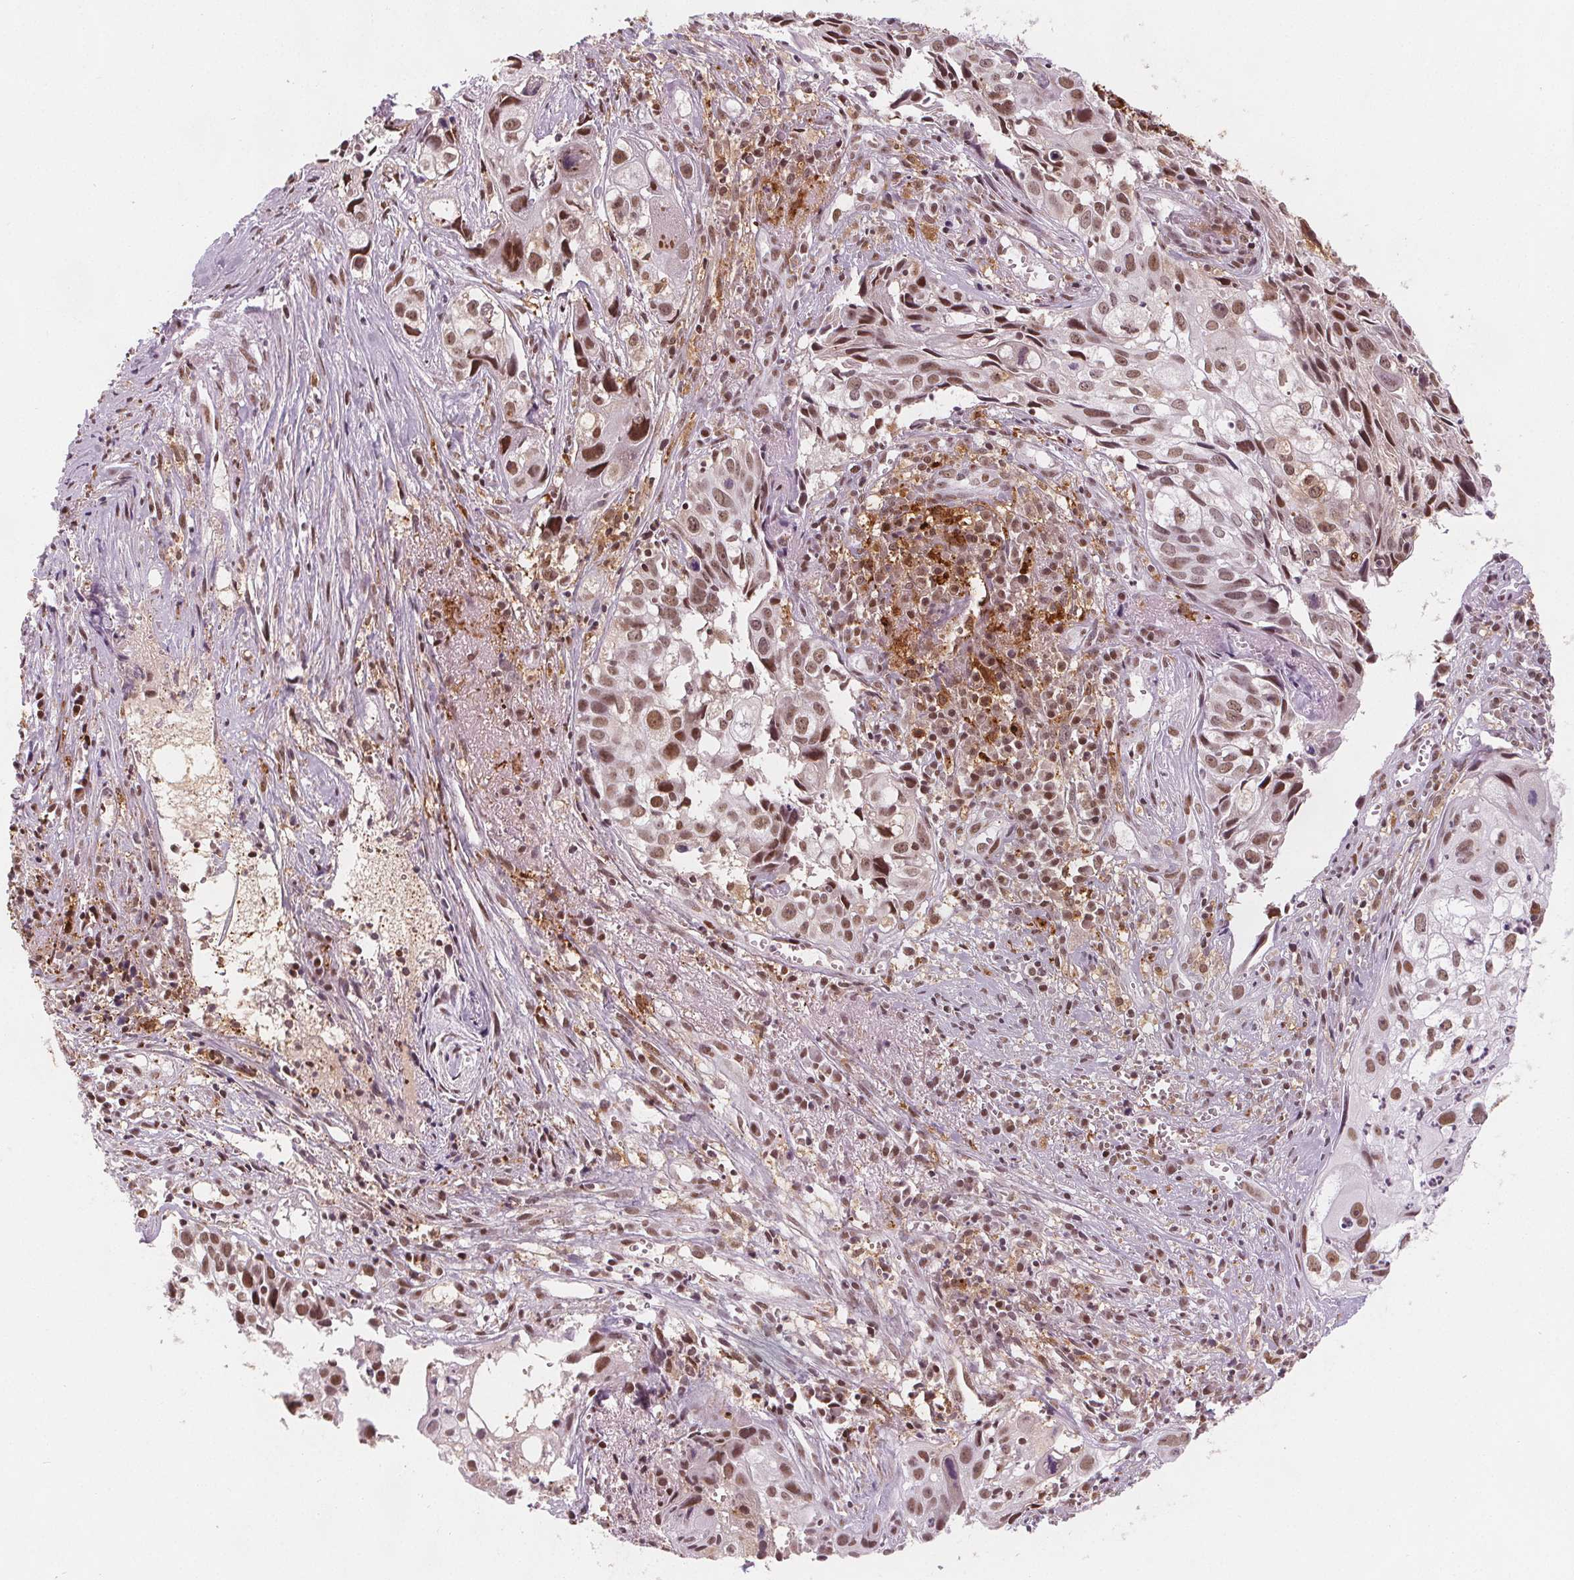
{"staining": {"intensity": "moderate", "quantity": ">75%", "location": "nuclear"}, "tissue": "cervical cancer", "cell_type": "Tumor cells", "image_type": "cancer", "snomed": [{"axis": "morphology", "description": "Squamous cell carcinoma, NOS"}, {"axis": "topography", "description": "Cervix"}], "caption": "This is a micrograph of immunohistochemistry (IHC) staining of cervical squamous cell carcinoma, which shows moderate expression in the nuclear of tumor cells.", "gene": "DPM2", "patient": {"sex": "female", "age": 53}}